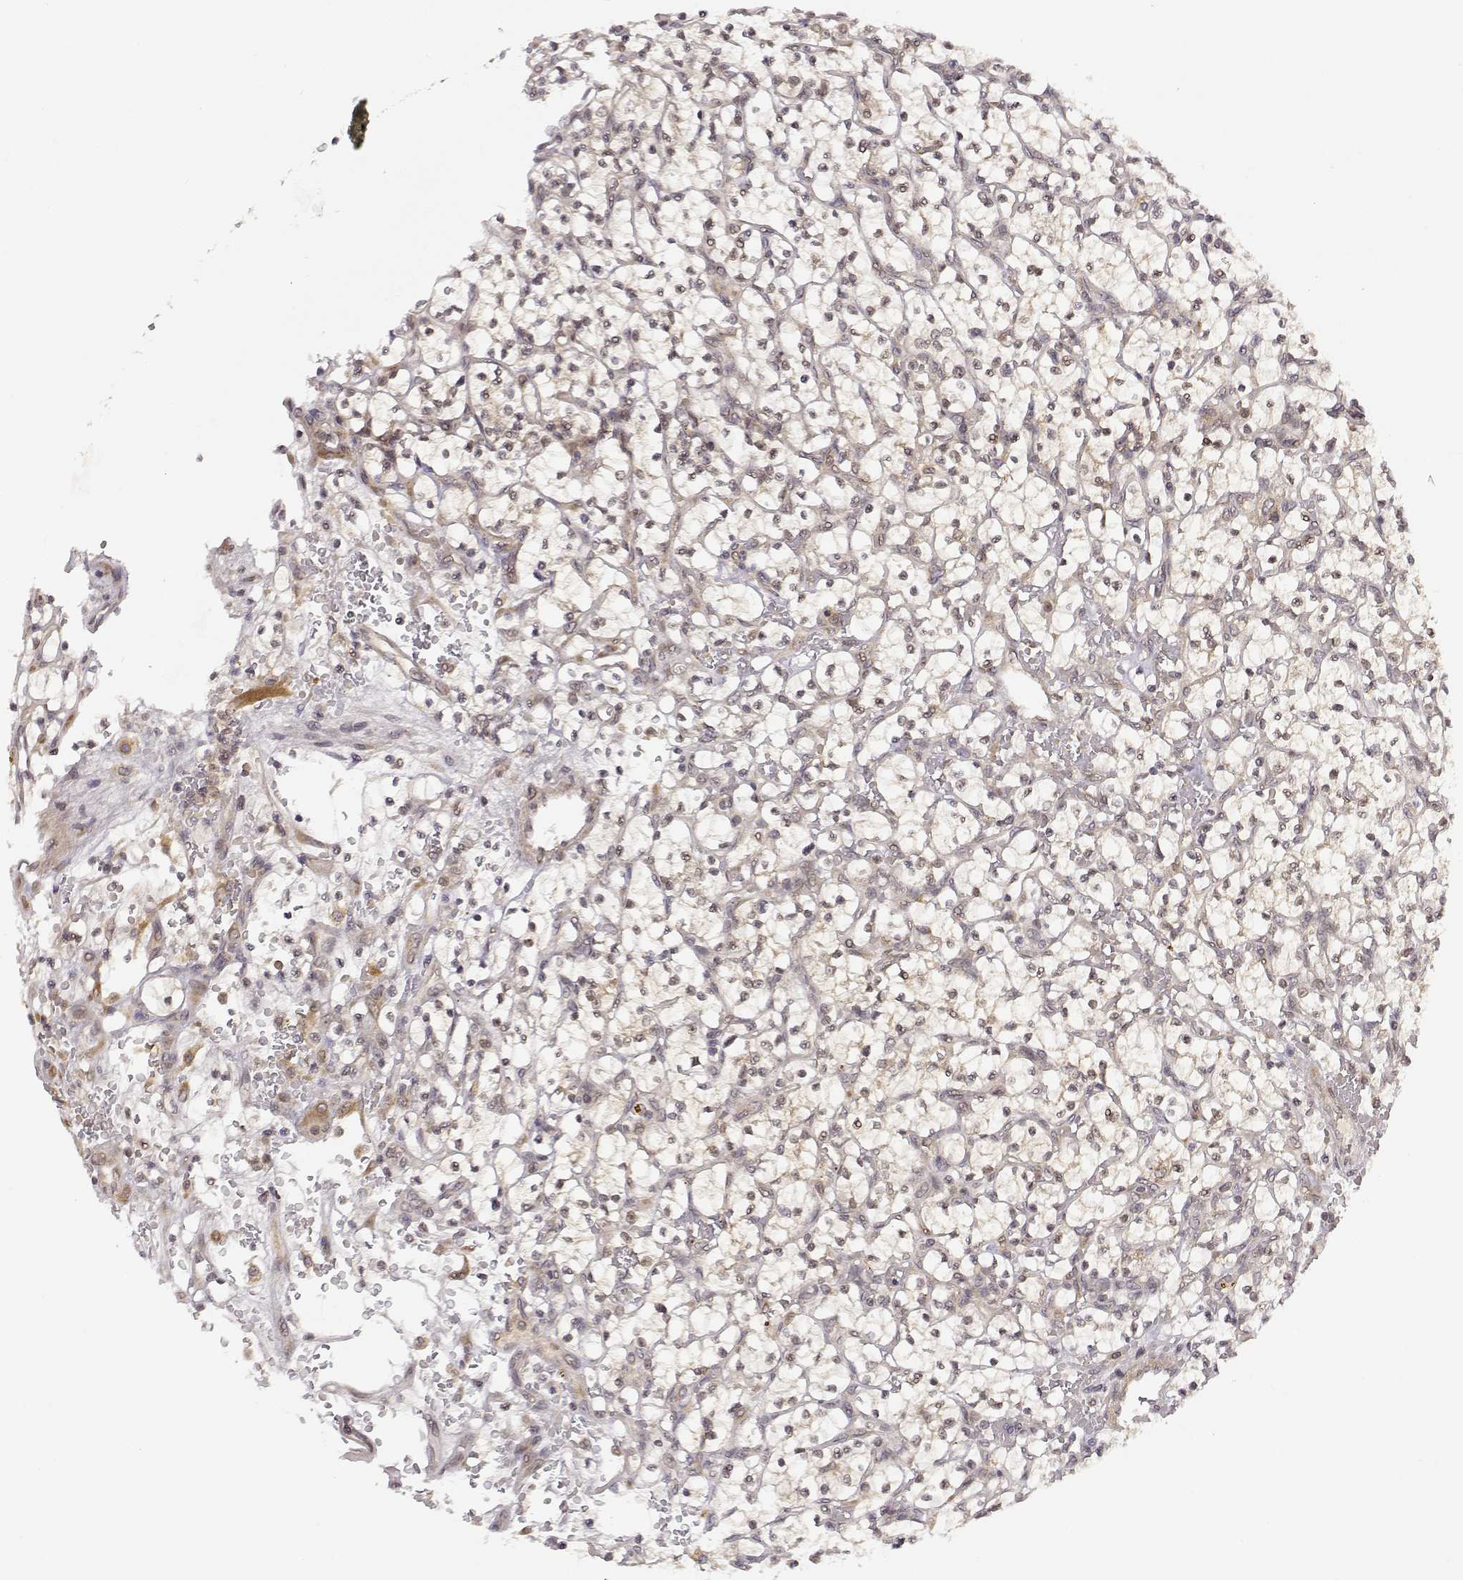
{"staining": {"intensity": "weak", "quantity": ">75%", "location": "cytoplasmic/membranous"}, "tissue": "renal cancer", "cell_type": "Tumor cells", "image_type": "cancer", "snomed": [{"axis": "morphology", "description": "Adenocarcinoma, NOS"}, {"axis": "topography", "description": "Kidney"}], "caption": "Immunohistochemistry image of human adenocarcinoma (renal) stained for a protein (brown), which demonstrates low levels of weak cytoplasmic/membranous expression in about >75% of tumor cells.", "gene": "ERGIC2", "patient": {"sex": "female", "age": 64}}